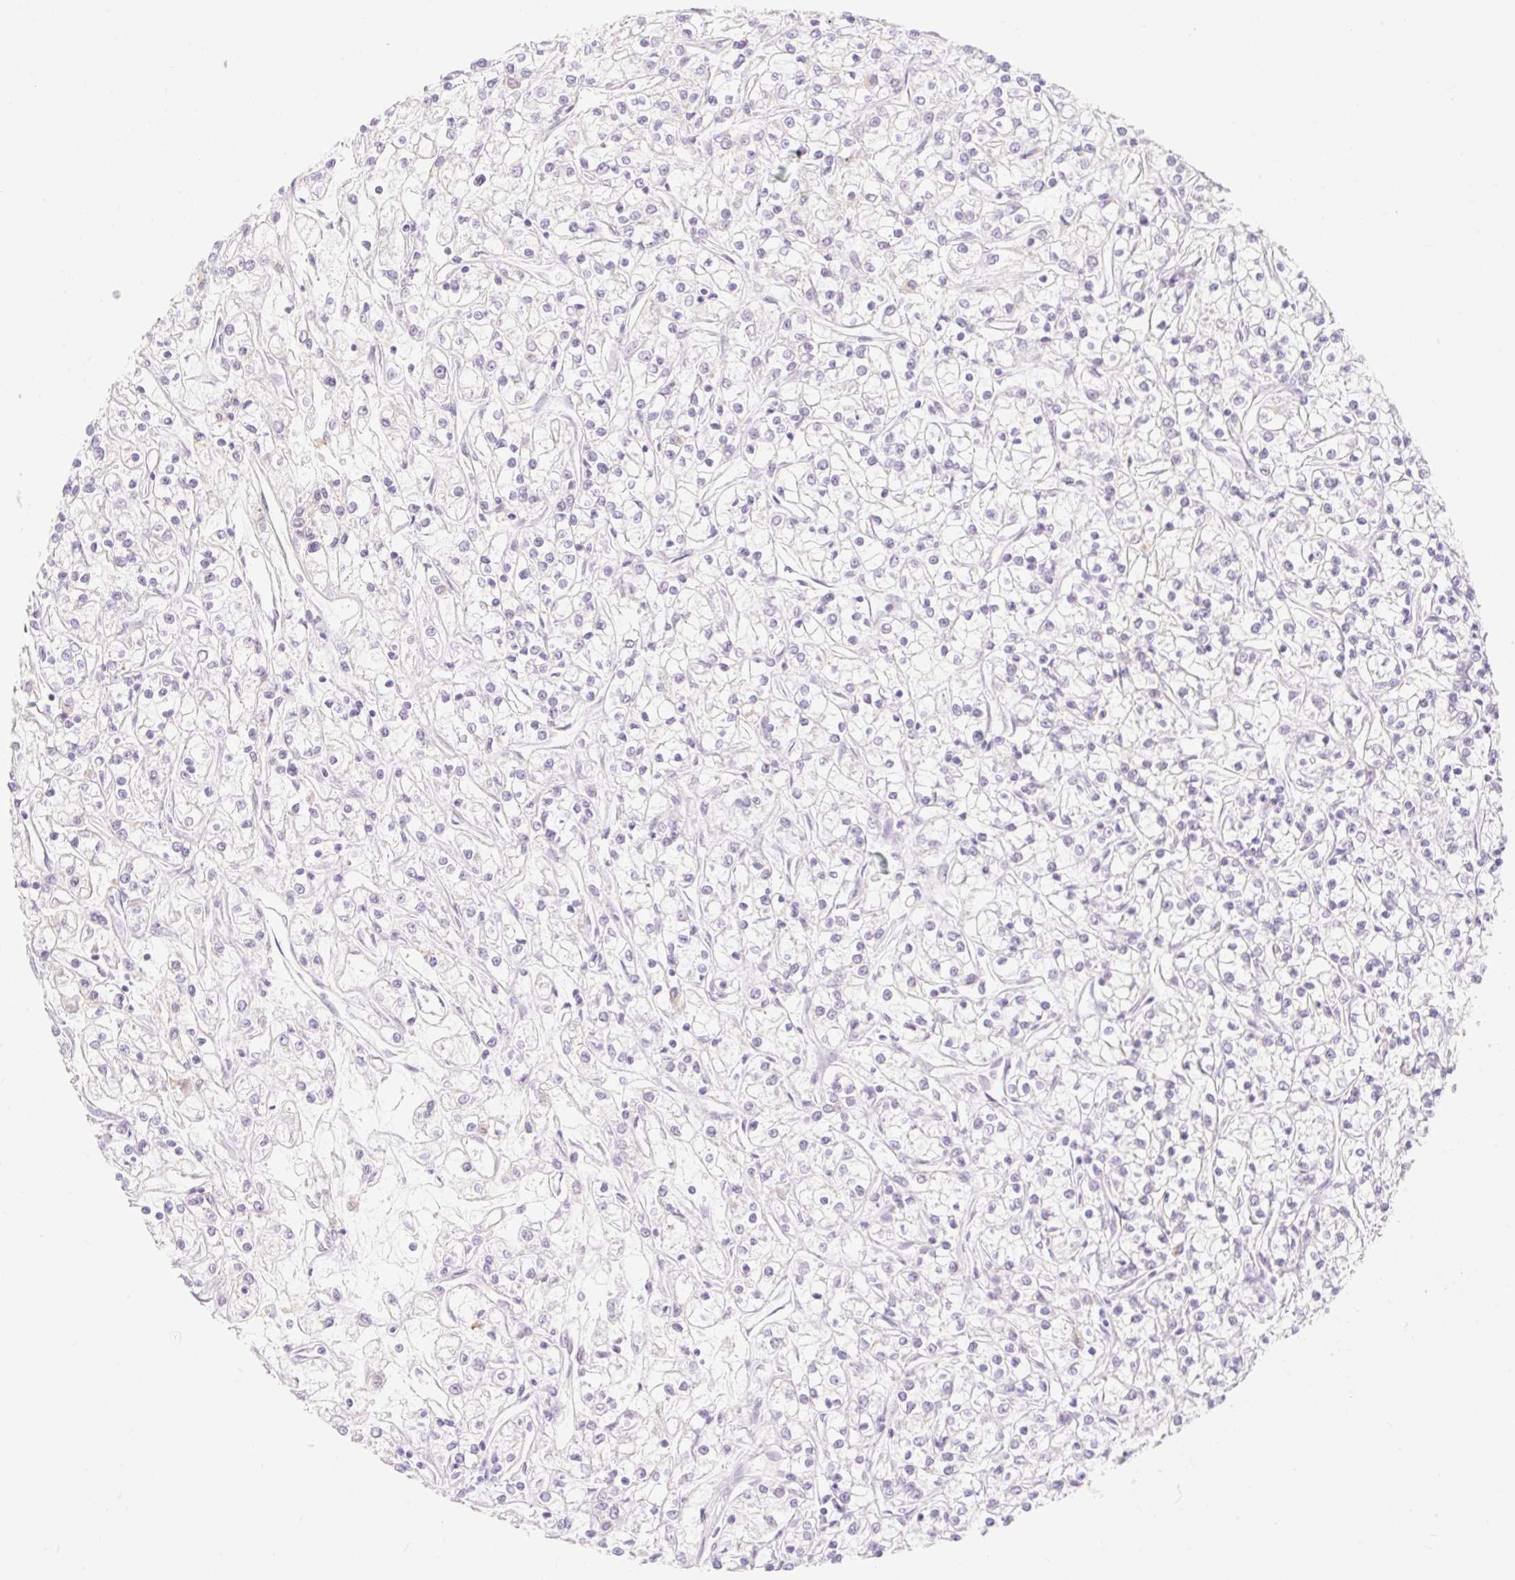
{"staining": {"intensity": "negative", "quantity": "none", "location": "none"}, "tissue": "renal cancer", "cell_type": "Tumor cells", "image_type": "cancer", "snomed": [{"axis": "morphology", "description": "Adenocarcinoma, NOS"}, {"axis": "topography", "description": "Kidney"}], "caption": "High power microscopy histopathology image of an immunohistochemistry (IHC) micrograph of renal adenocarcinoma, revealing no significant positivity in tumor cells.", "gene": "H2BW1", "patient": {"sex": "female", "age": 59}}